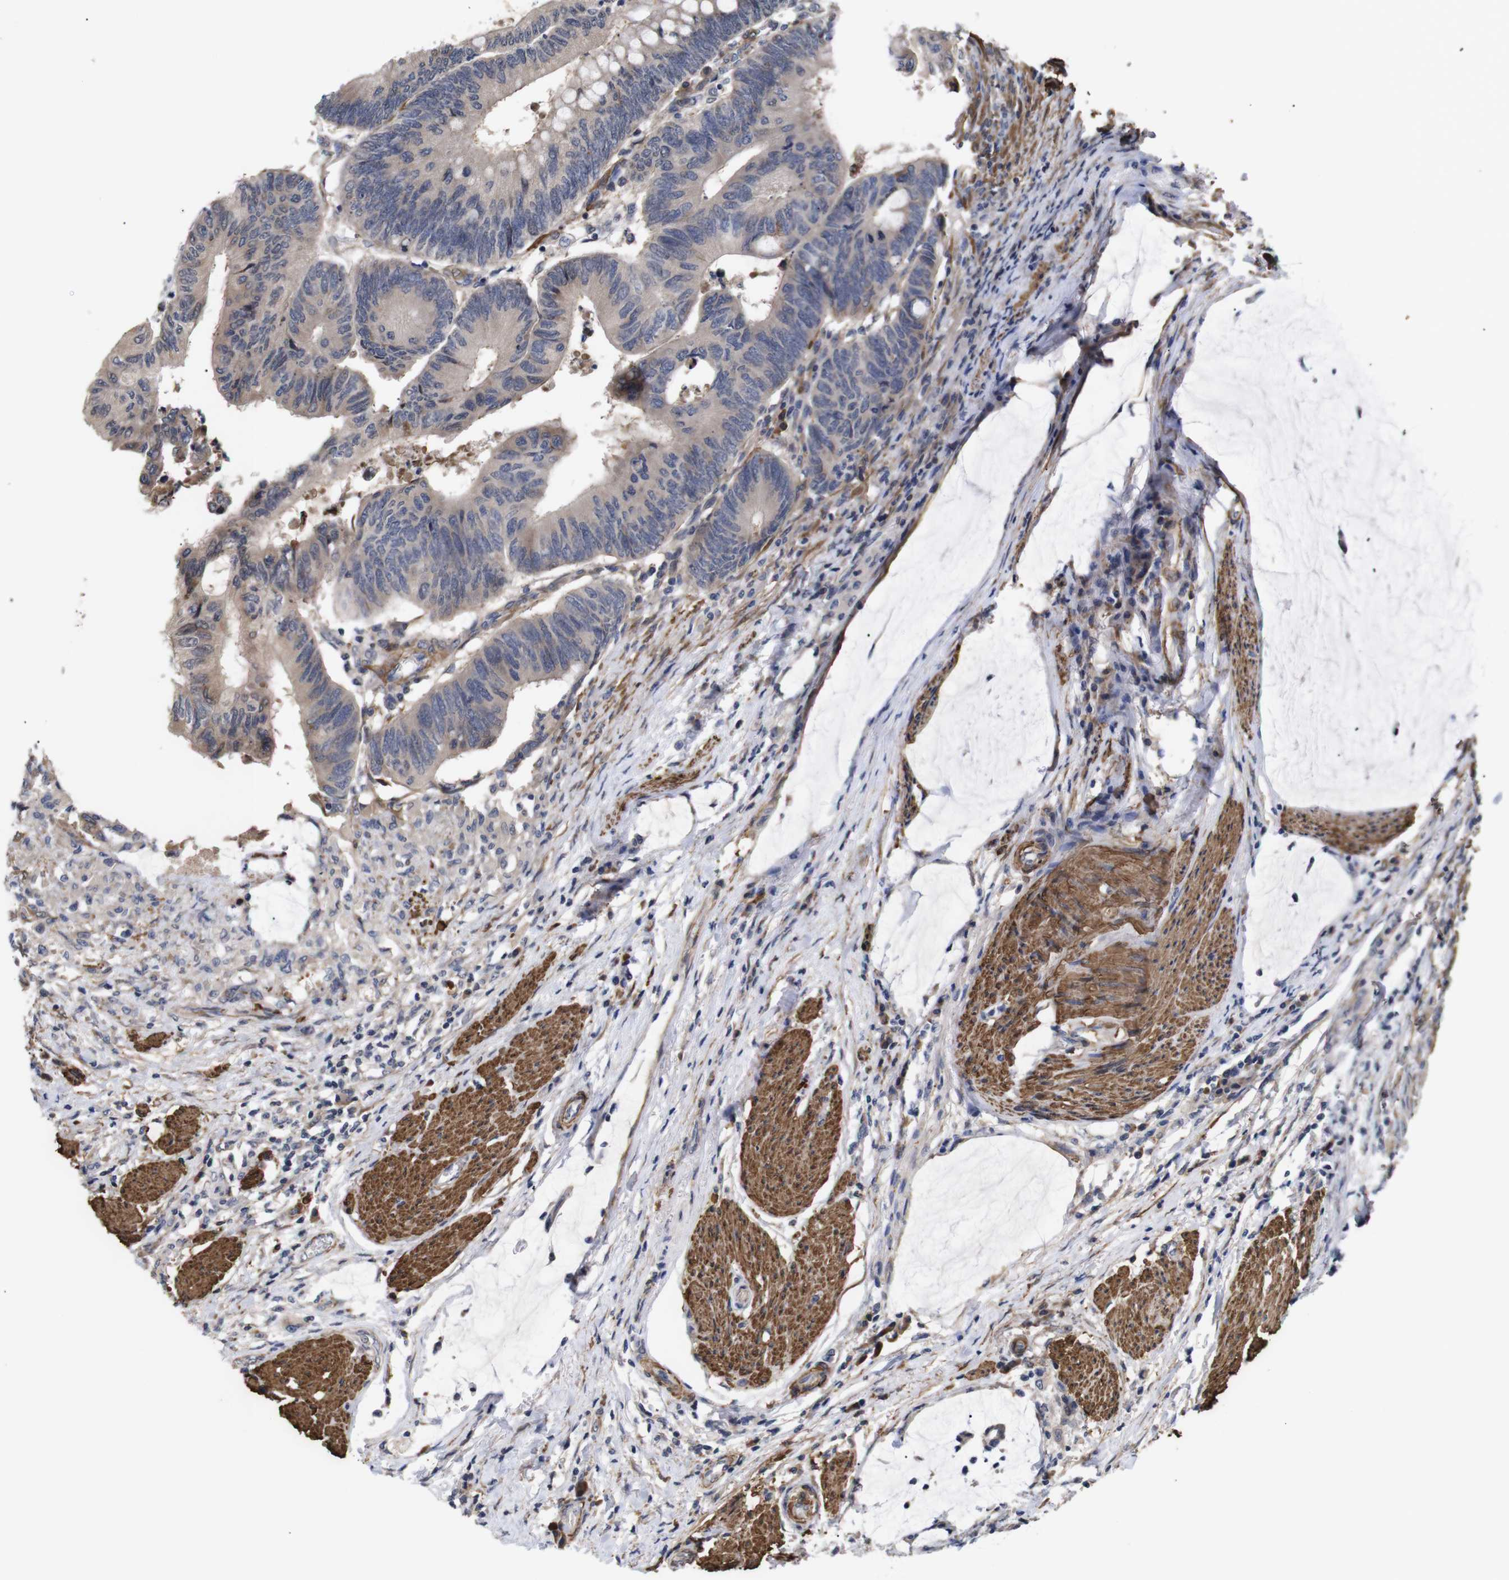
{"staining": {"intensity": "negative", "quantity": "none", "location": "none"}, "tissue": "colorectal cancer", "cell_type": "Tumor cells", "image_type": "cancer", "snomed": [{"axis": "morphology", "description": "Normal tissue, NOS"}, {"axis": "morphology", "description": "Adenocarcinoma, NOS"}, {"axis": "topography", "description": "Rectum"}, {"axis": "topography", "description": "Peripheral nerve tissue"}], "caption": "This is an IHC image of human adenocarcinoma (colorectal). There is no expression in tumor cells.", "gene": "PDLIM5", "patient": {"sex": "male", "age": 92}}